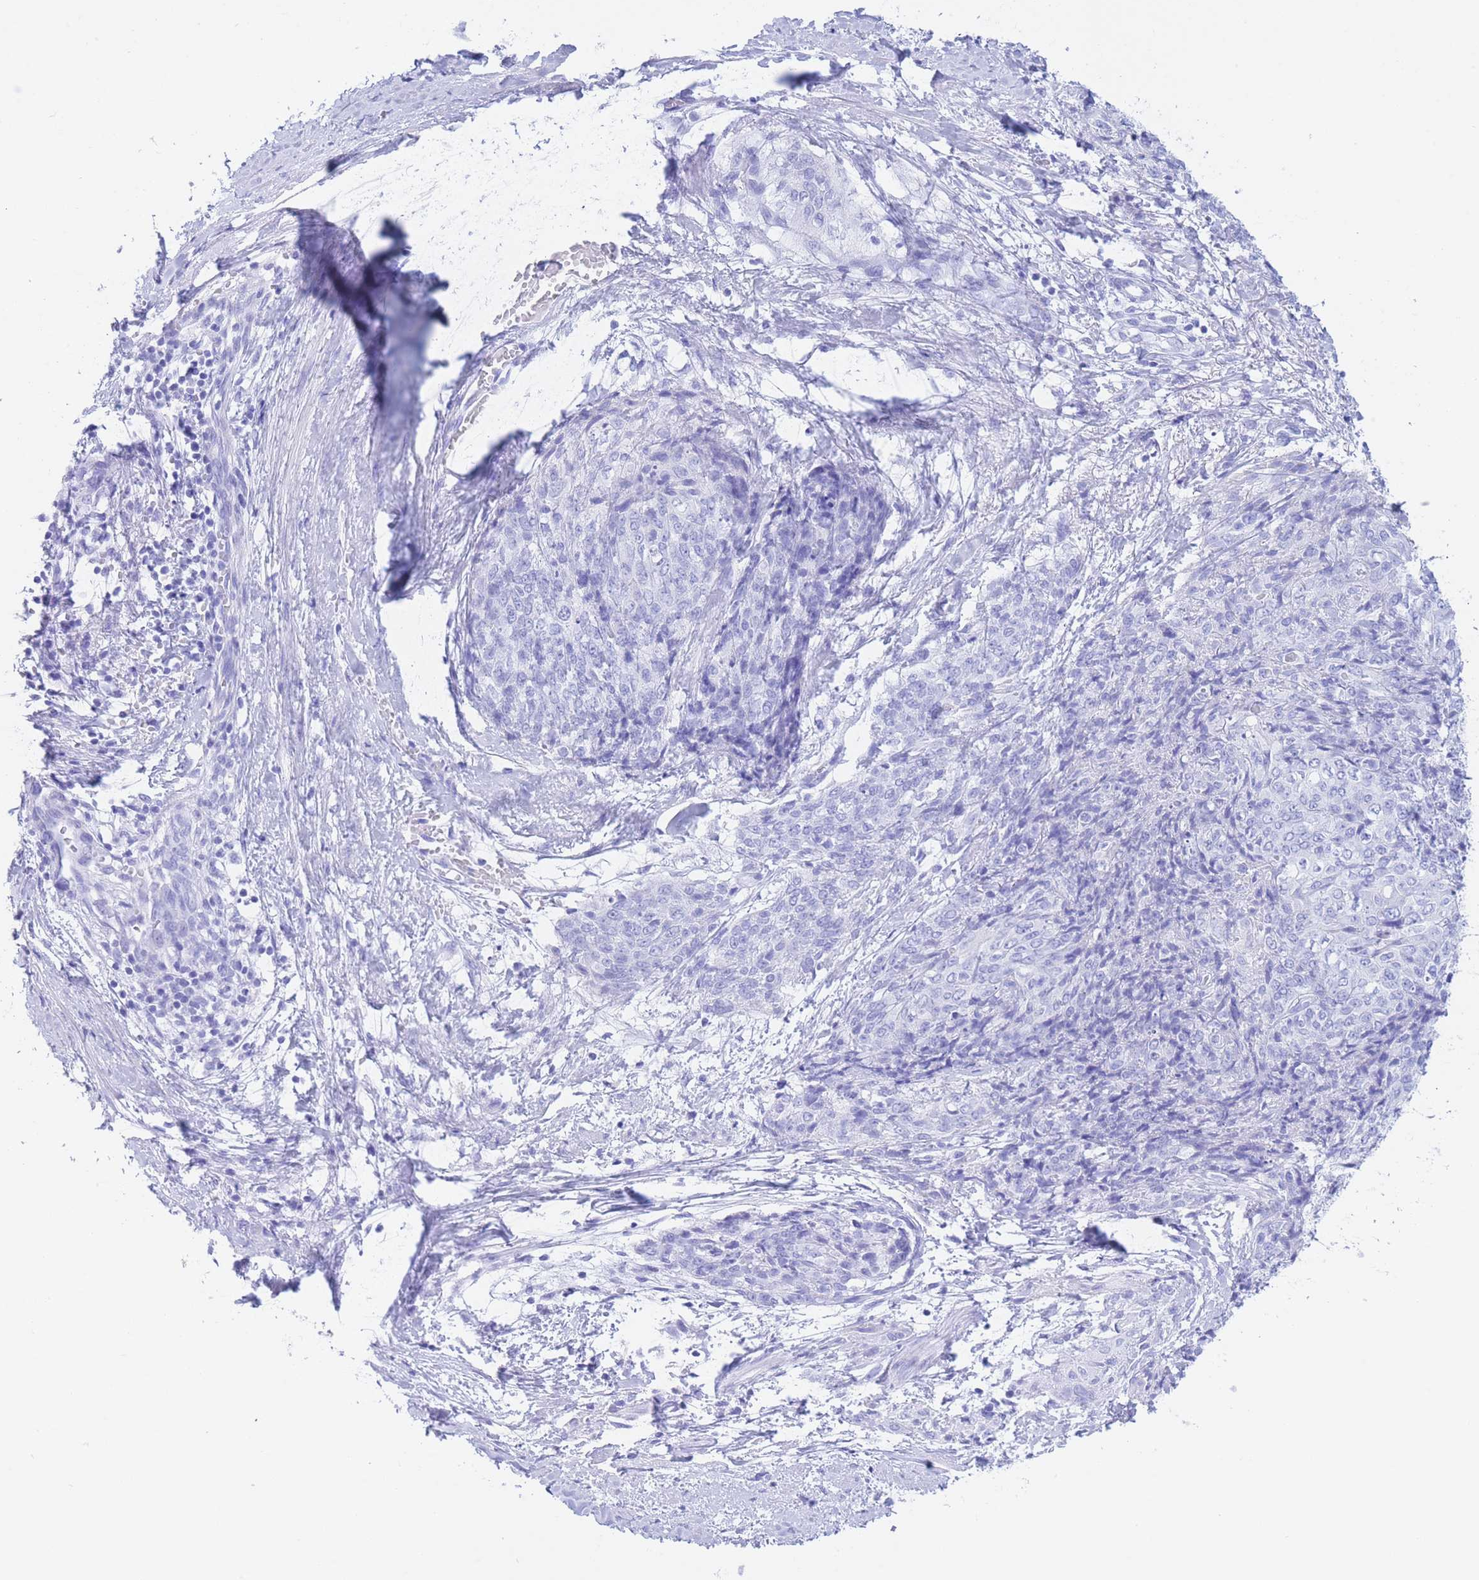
{"staining": {"intensity": "negative", "quantity": "none", "location": "none"}, "tissue": "skin cancer", "cell_type": "Tumor cells", "image_type": "cancer", "snomed": [{"axis": "morphology", "description": "Squamous cell carcinoma, NOS"}, {"axis": "topography", "description": "Skin"}, {"axis": "topography", "description": "Vulva"}], "caption": "A micrograph of squamous cell carcinoma (skin) stained for a protein exhibits no brown staining in tumor cells.", "gene": "SLCO1B3", "patient": {"sex": "female", "age": 85}}